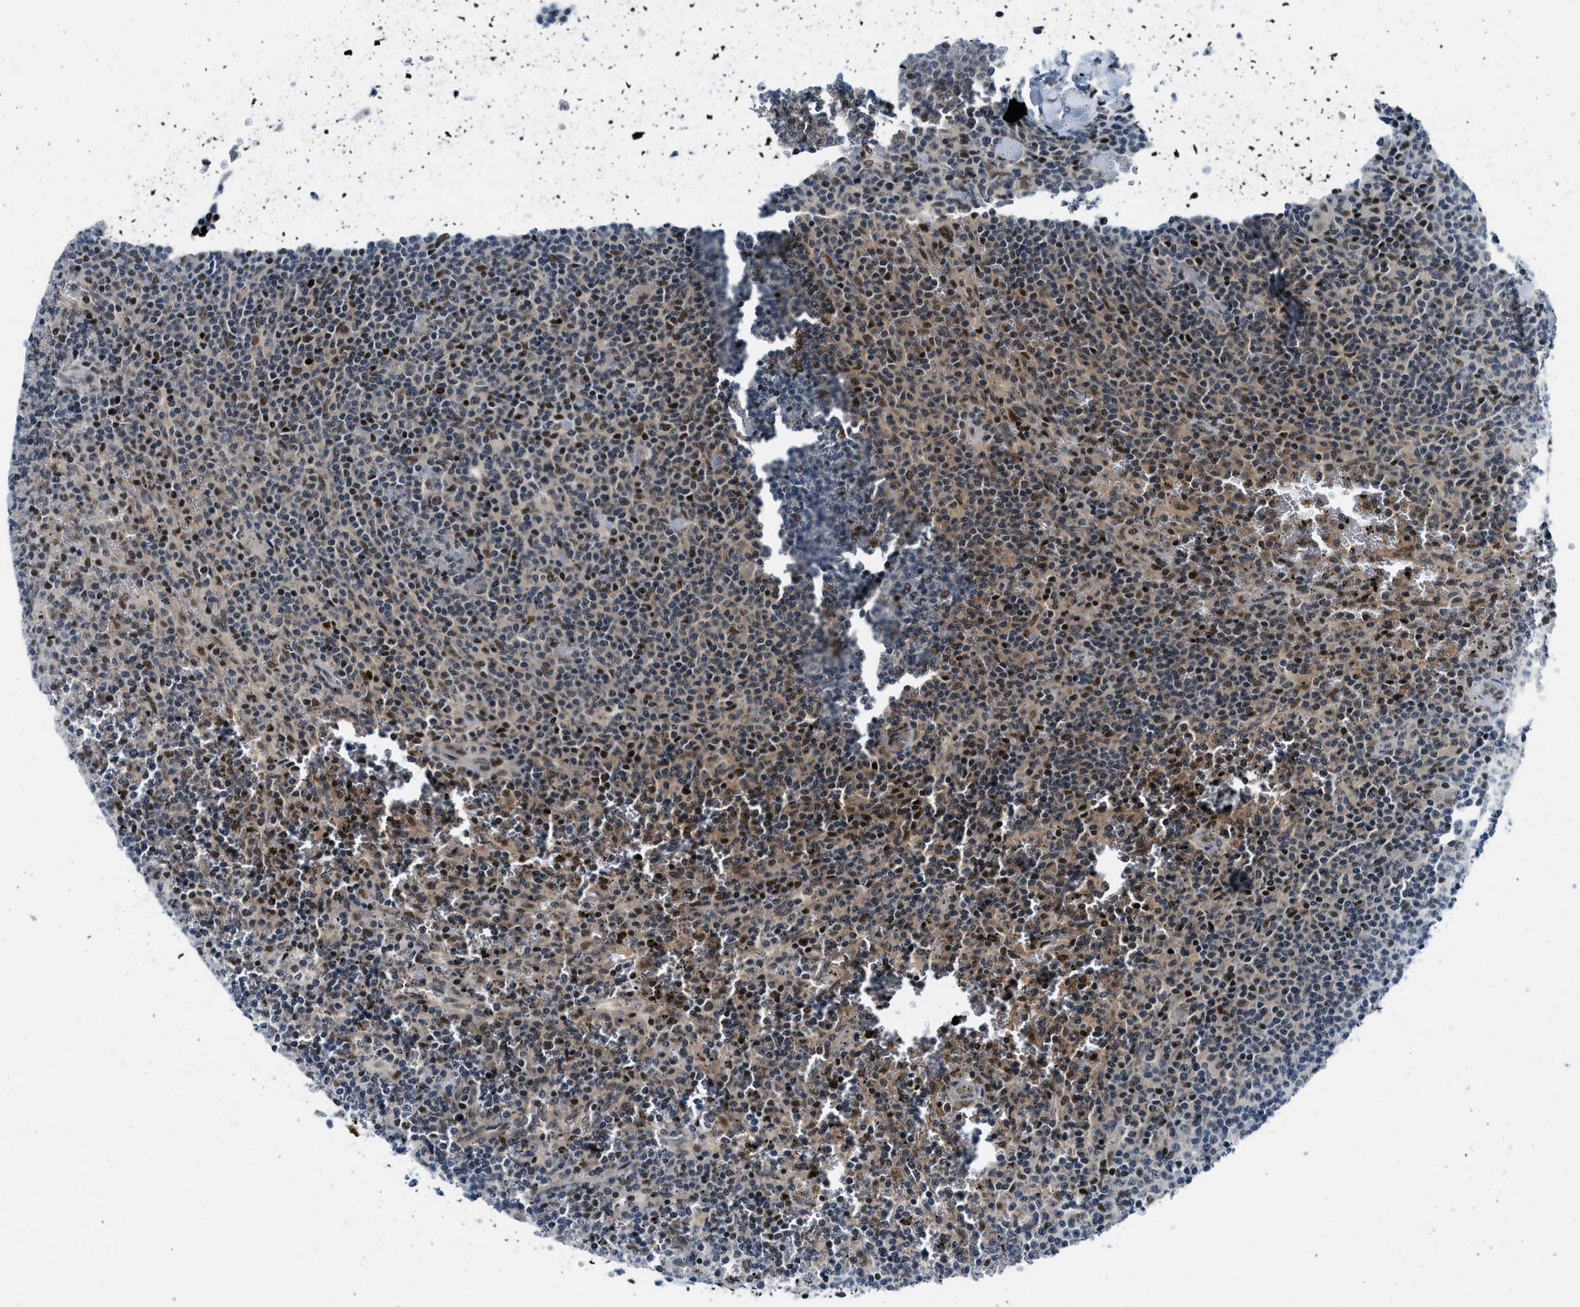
{"staining": {"intensity": "moderate", "quantity": "<25%", "location": "nuclear"}, "tissue": "lymphoma", "cell_type": "Tumor cells", "image_type": "cancer", "snomed": [{"axis": "morphology", "description": "Malignant lymphoma, non-Hodgkin's type, Low grade"}, {"axis": "topography", "description": "Spleen"}], "caption": "Brown immunohistochemical staining in human lymphoma reveals moderate nuclear staining in about <25% of tumor cells.", "gene": "NCOA1", "patient": {"sex": "female", "age": 19}}